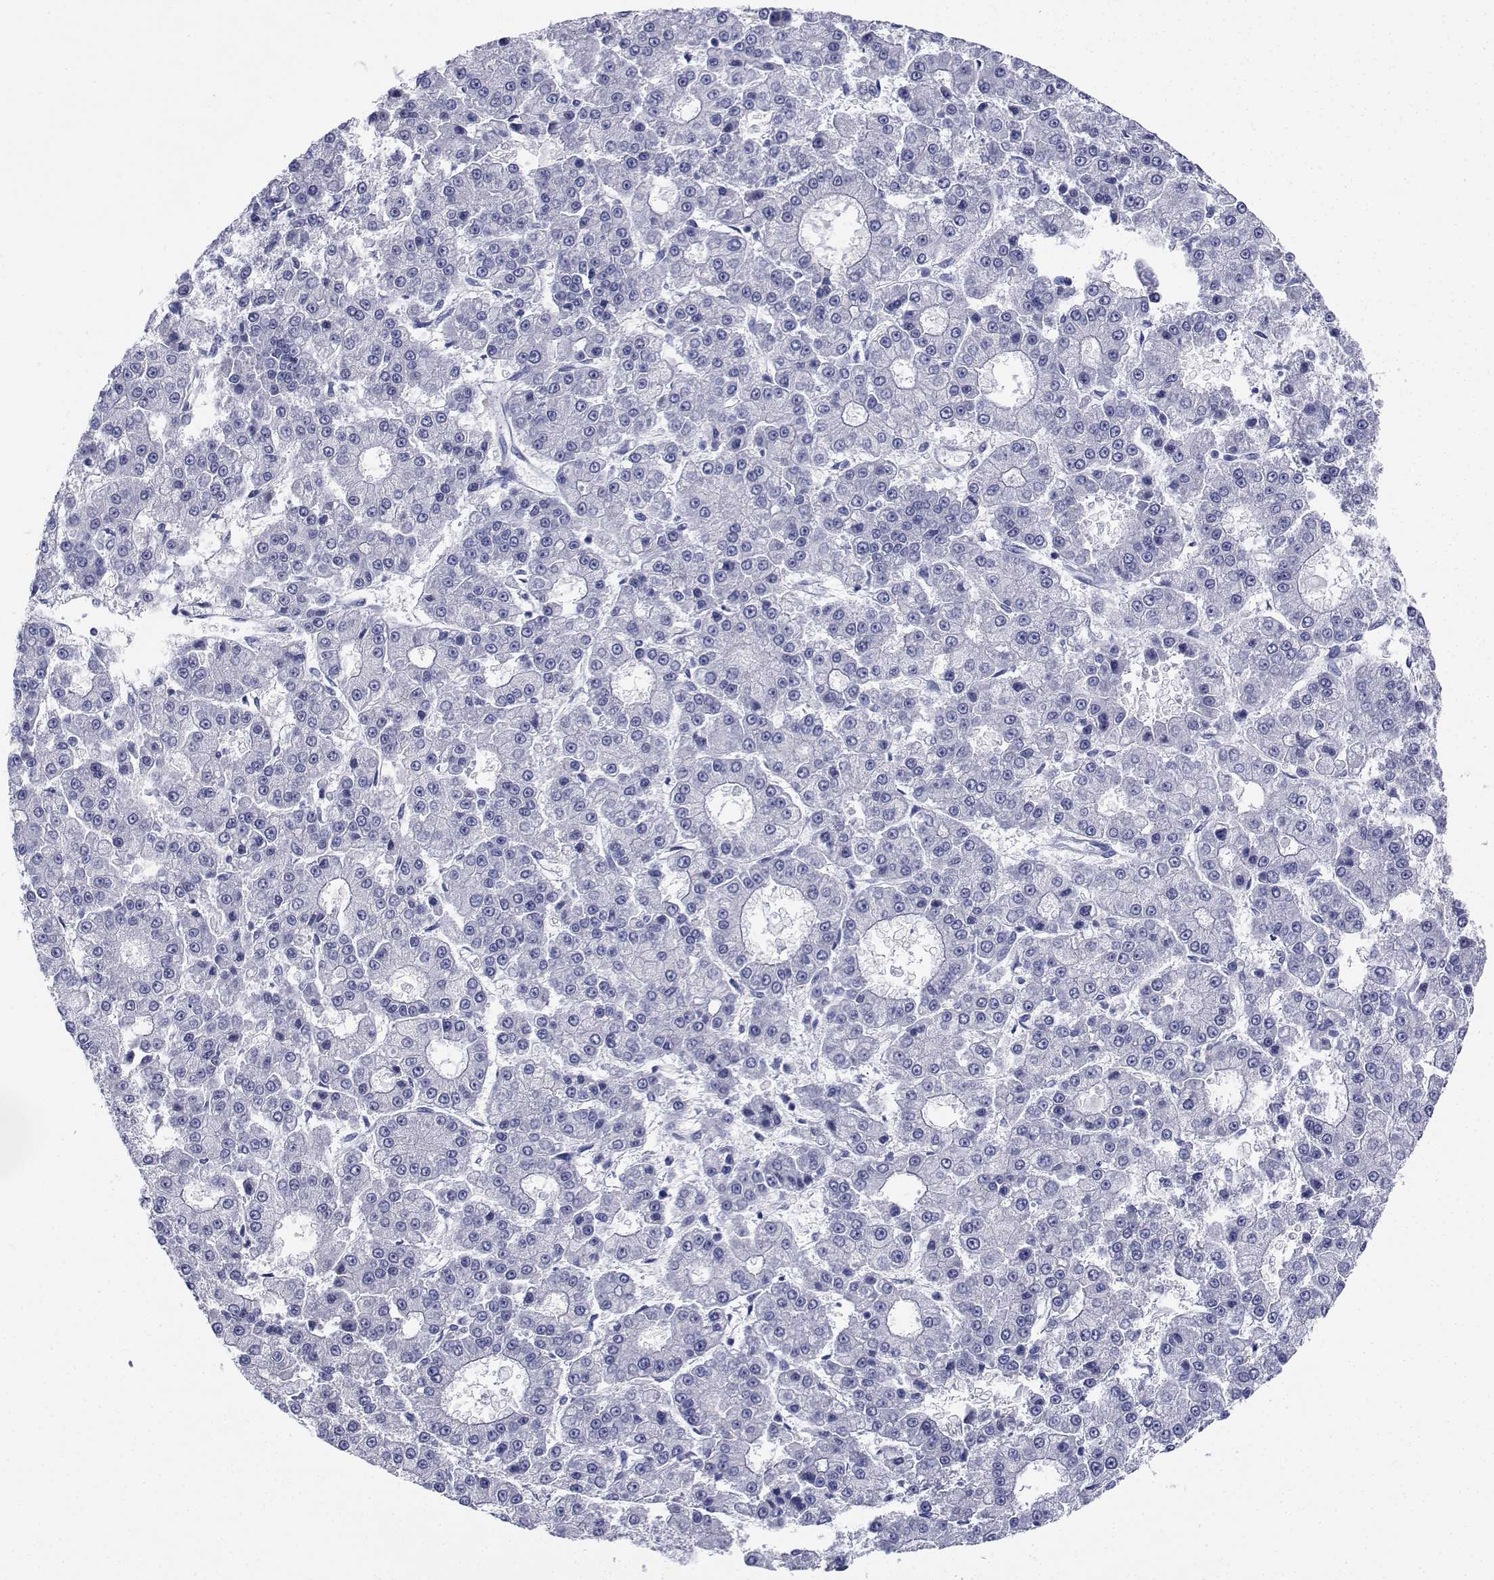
{"staining": {"intensity": "negative", "quantity": "none", "location": "none"}, "tissue": "liver cancer", "cell_type": "Tumor cells", "image_type": "cancer", "snomed": [{"axis": "morphology", "description": "Carcinoma, Hepatocellular, NOS"}, {"axis": "topography", "description": "Liver"}], "caption": "The image reveals no significant positivity in tumor cells of liver cancer.", "gene": "CDHR3", "patient": {"sex": "male", "age": 70}}